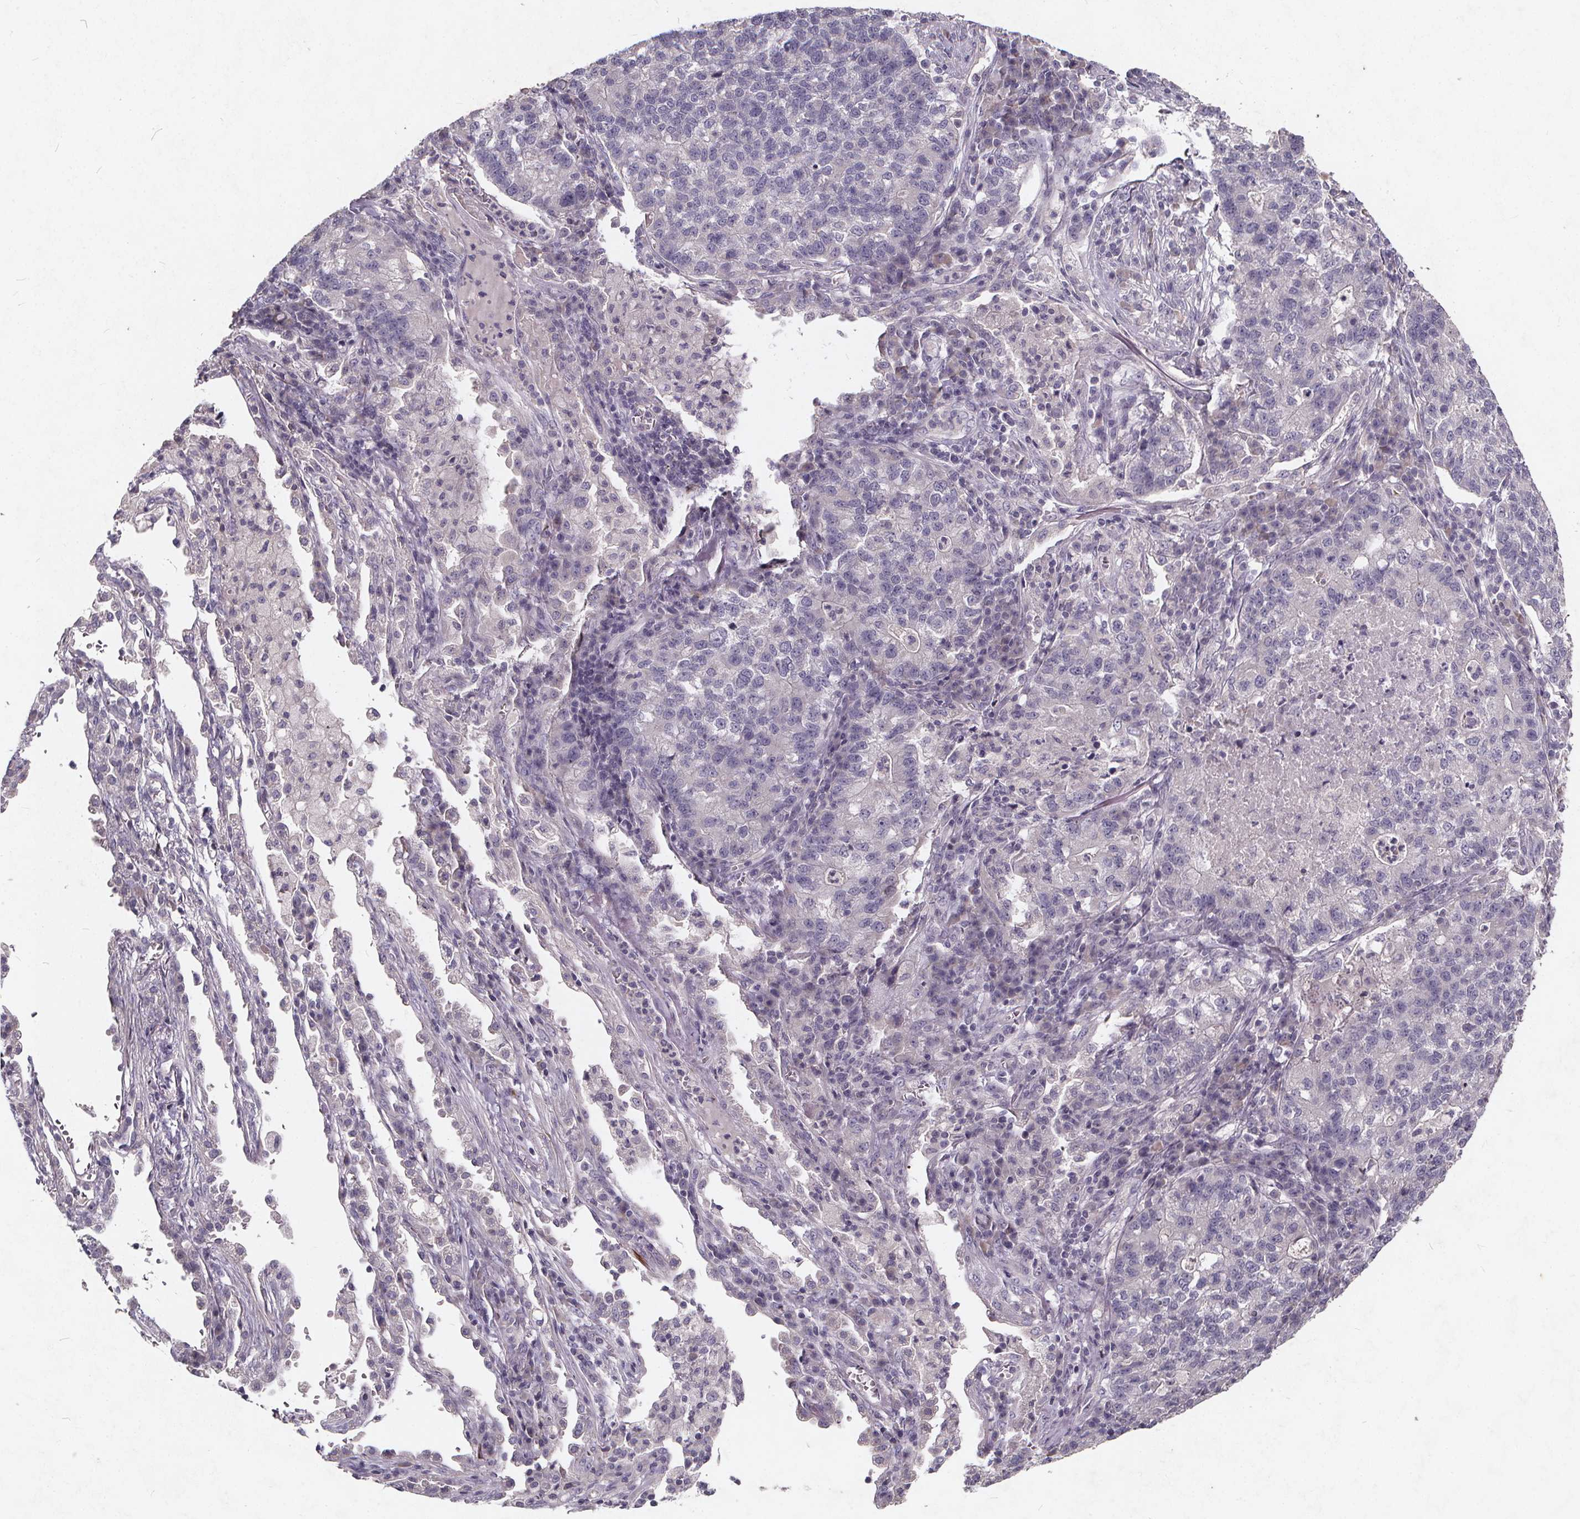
{"staining": {"intensity": "negative", "quantity": "none", "location": "none"}, "tissue": "lung cancer", "cell_type": "Tumor cells", "image_type": "cancer", "snomed": [{"axis": "morphology", "description": "Adenocarcinoma, NOS"}, {"axis": "topography", "description": "Lung"}], "caption": "There is no significant staining in tumor cells of lung cancer.", "gene": "TSPAN14", "patient": {"sex": "male", "age": 57}}